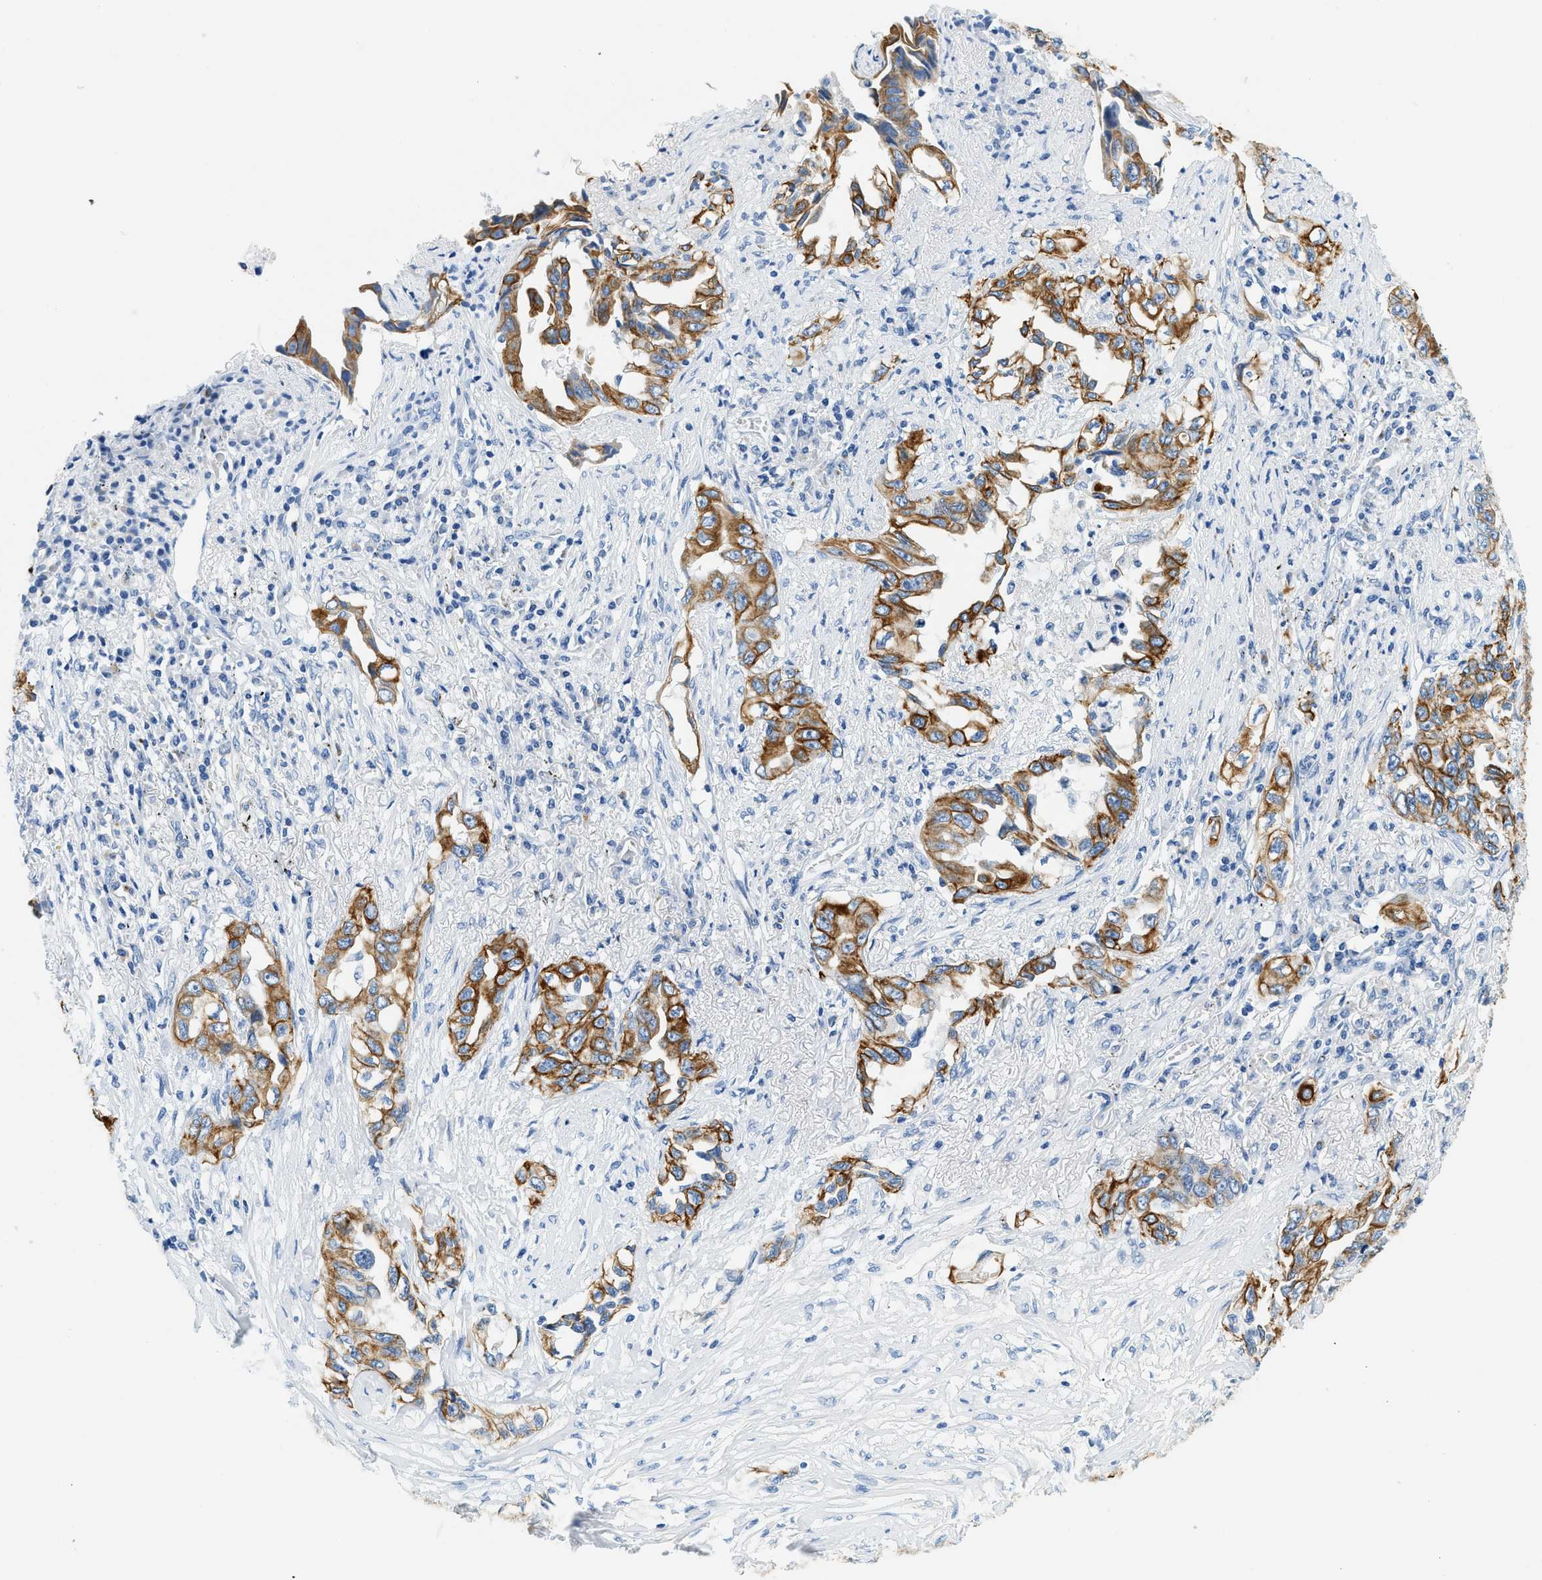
{"staining": {"intensity": "moderate", "quantity": ">75%", "location": "cytoplasmic/membranous"}, "tissue": "lung cancer", "cell_type": "Tumor cells", "image_type": "cancer", "snomed": [{"axis": "morphology", "description": "Adenocarcinoma, NOS"}, {"axis": "topography", "description": "Lung"}], "caption": "Protein staining of lung cancer (adenocarcinoma) tissue demonstrates moderate cytoplasmic/membranous staining in approximately >75% of tumor cells.", "gene": "STXBP2", "patient": {"sex": "female", "age": 51}}